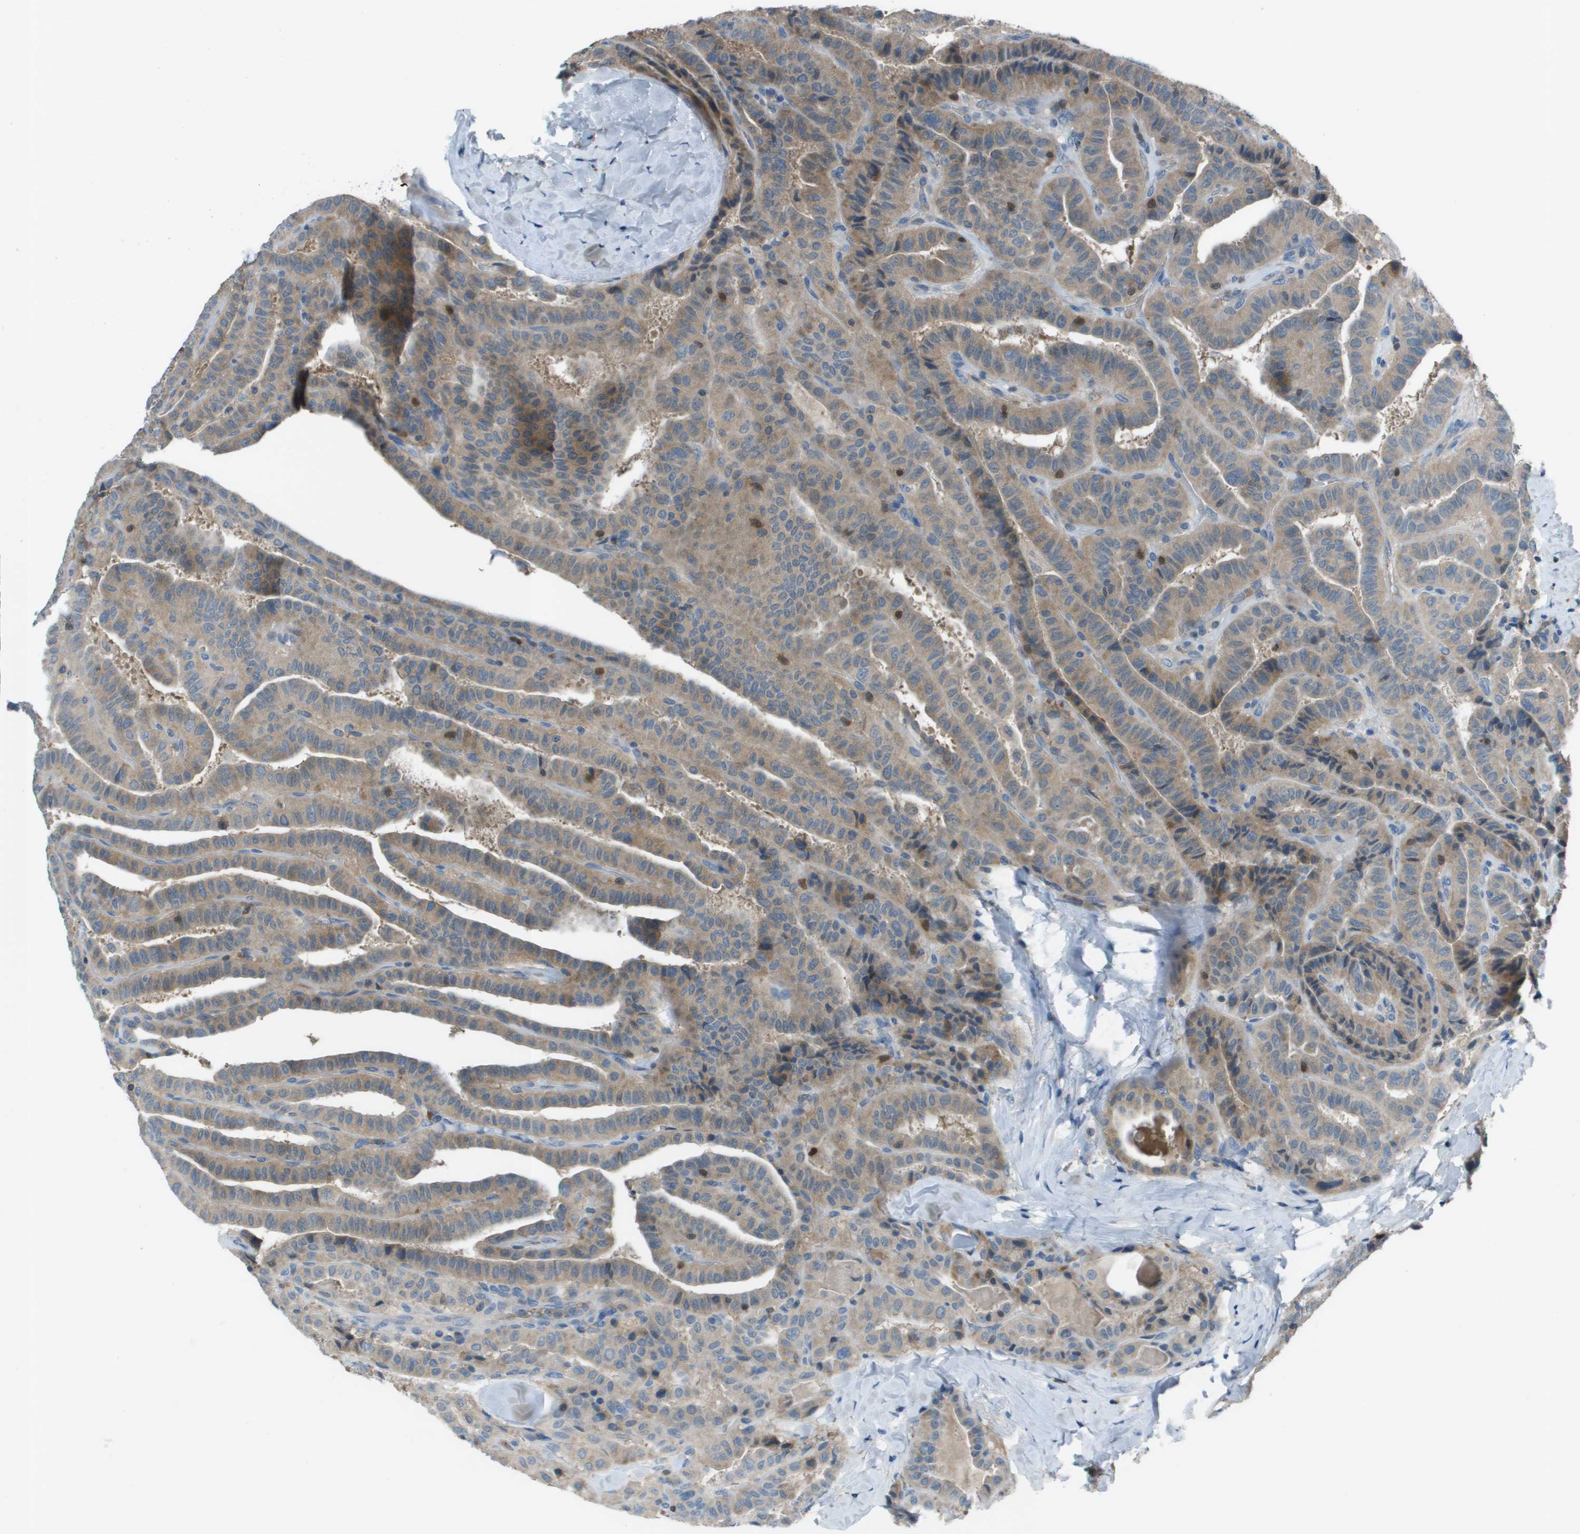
{"staining": {"intensity": "moderate", "quantity": "25%-75%", "location": "cytoplasmic/membranous"}, "tissue": "thyroid cancer", "cell_type": "Tumor cells", "image_type": "cancer", "snomed": [{"axis": "morphology", "description": "Papillary adenocarcinoma, NOS"}, {"axis": "topography", "description": "Thyroid gland"}], "caption": "The immunohistochemical stain labels moderate cytoplasmic/membranous staining in tumor cells of papillary adenocarcinoma (thyroid) tissue.", "gene": "CAMK4", "patient": {"sex": "male", "age": 77}}